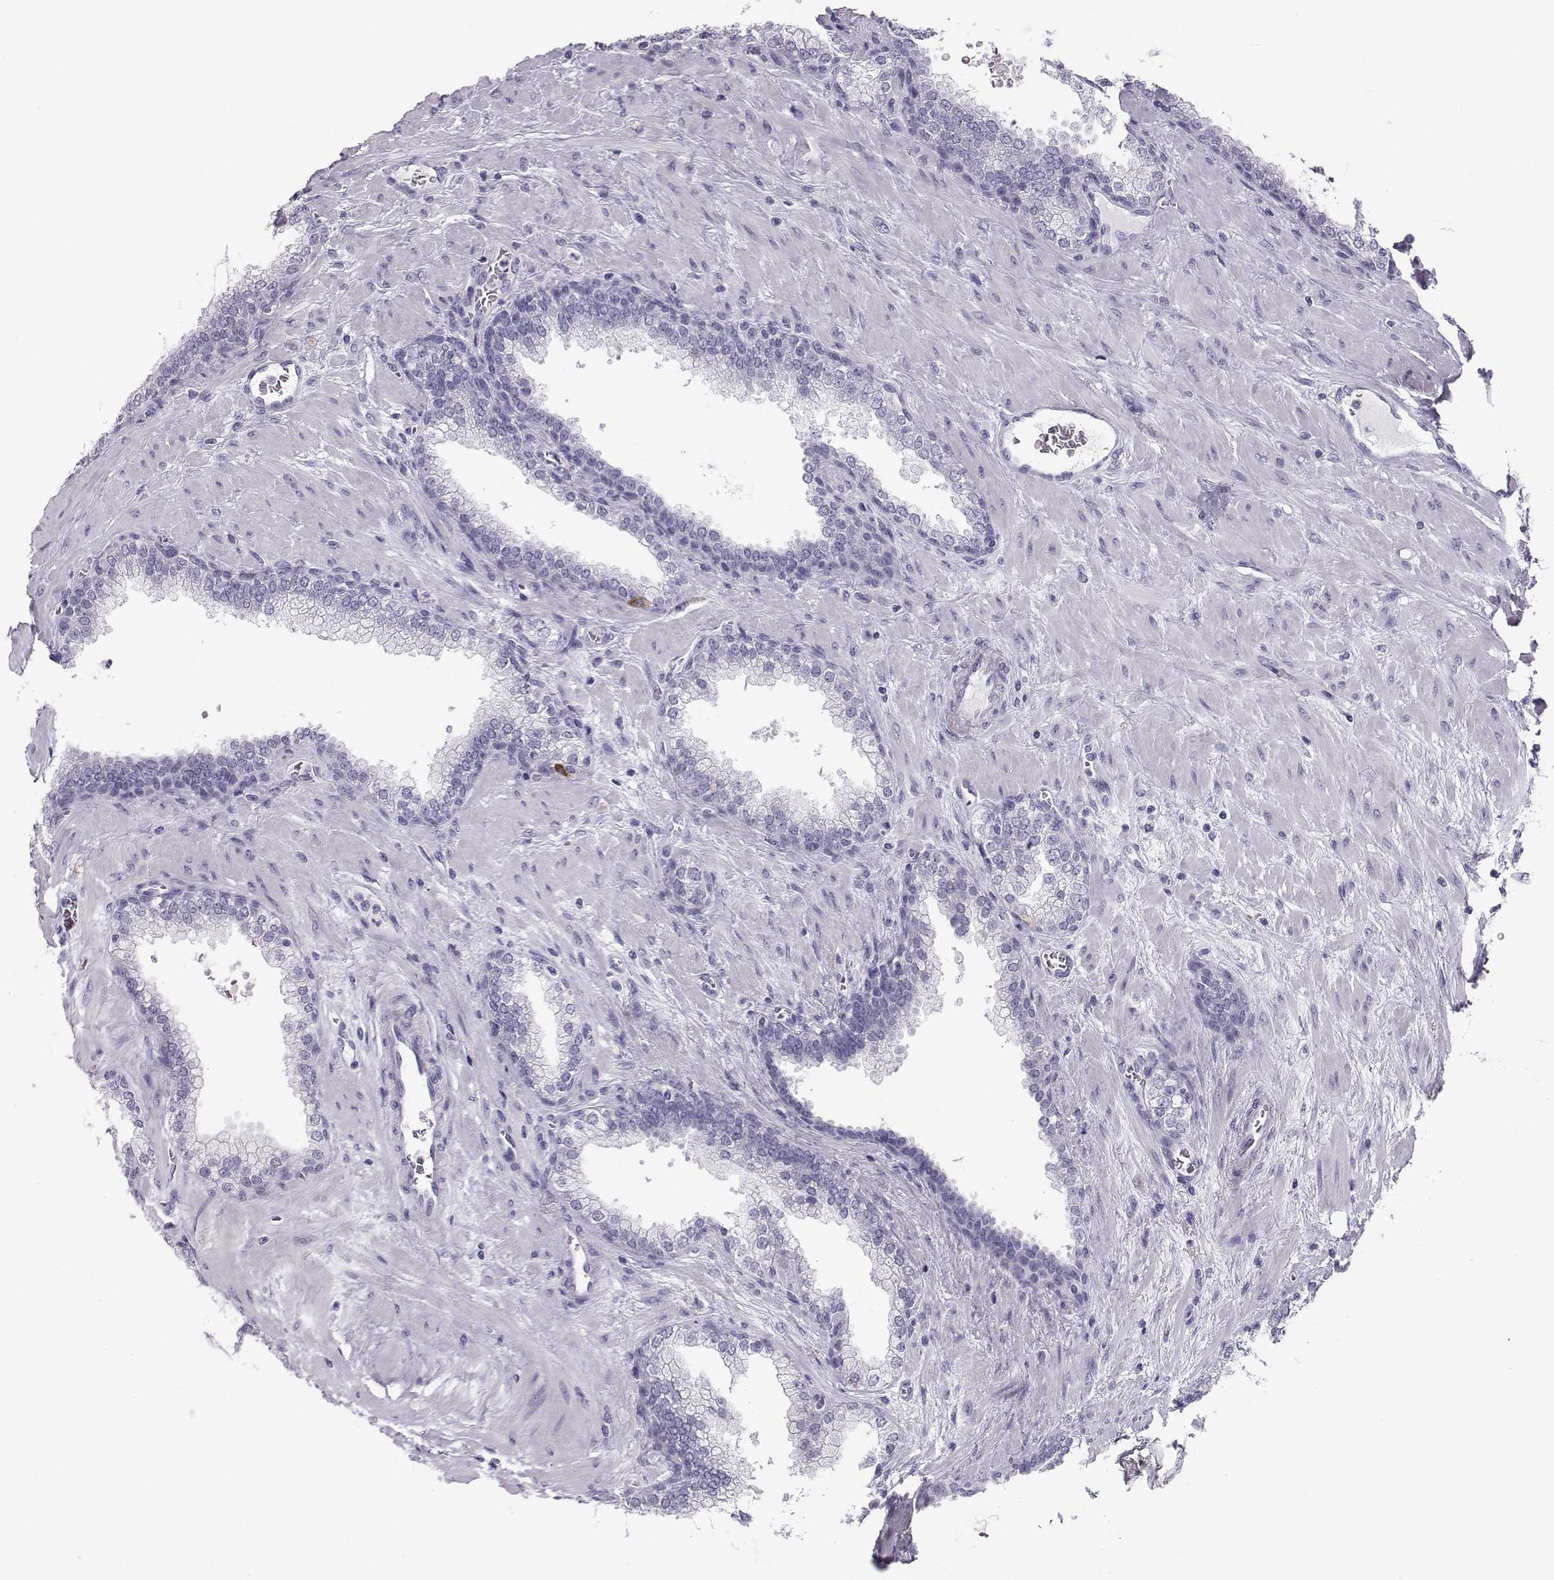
{"staining": {"intensity": "negative", "quantity": "none", "location": "none"}, "tissue": "prostate cancer", "cell_type": "Tumor cells", "image_type": "cancer", "snomed": [{"axis": "morphology", "description": "Adenocarcinoma, NOS"}, {"axis": "topography", "description": "Prostate"}], "caption": "Immunohistochemistry image of neoplastic tissue: human prostate cancer stained with DAB (3,3'-diaminobenzidine) shows no significant protein positivity in tumor cells.", "gene": "PCSK1N", "patient": {"sex": "male", "age": 67}}